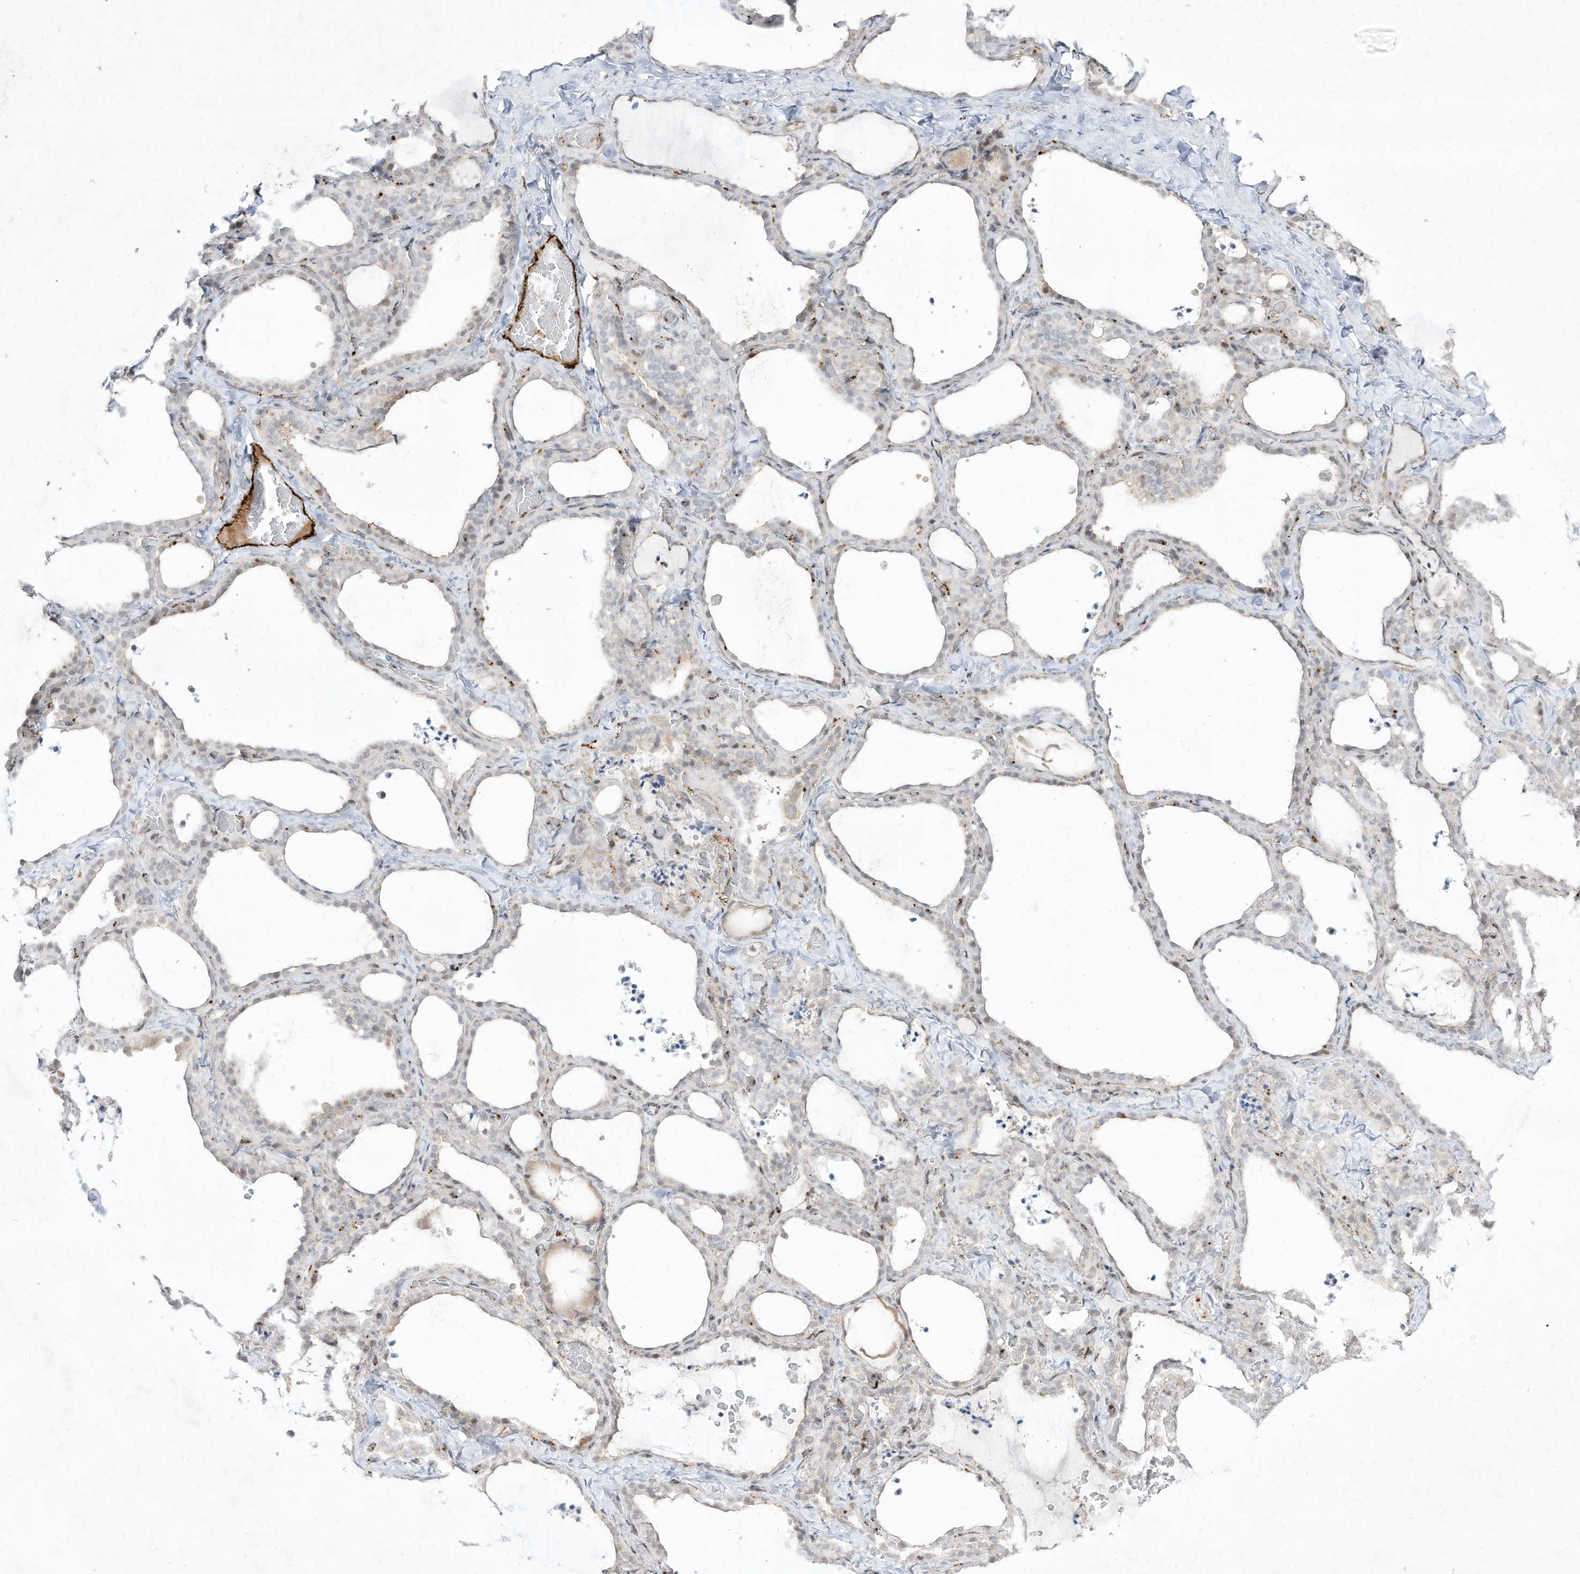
{"staining": {"intensity": "negative", "quantity": "none", "location": "none"}, "tissue": "thyroid gland", "cell_type": "Glandular cells", "image_type": "normal", "snomed": [{"axis": "morphology", "description": "Normal tissue, NOS"}, {"axis": "topography", "description": "Thyroid gland"}], "caption": "The immunohistochemistry (IHC) histopathology image has no significant staining in glandular cells of thyroid gland.", "gene": "ZGRF1", "patient": {"sex": "female", "age": 22}}